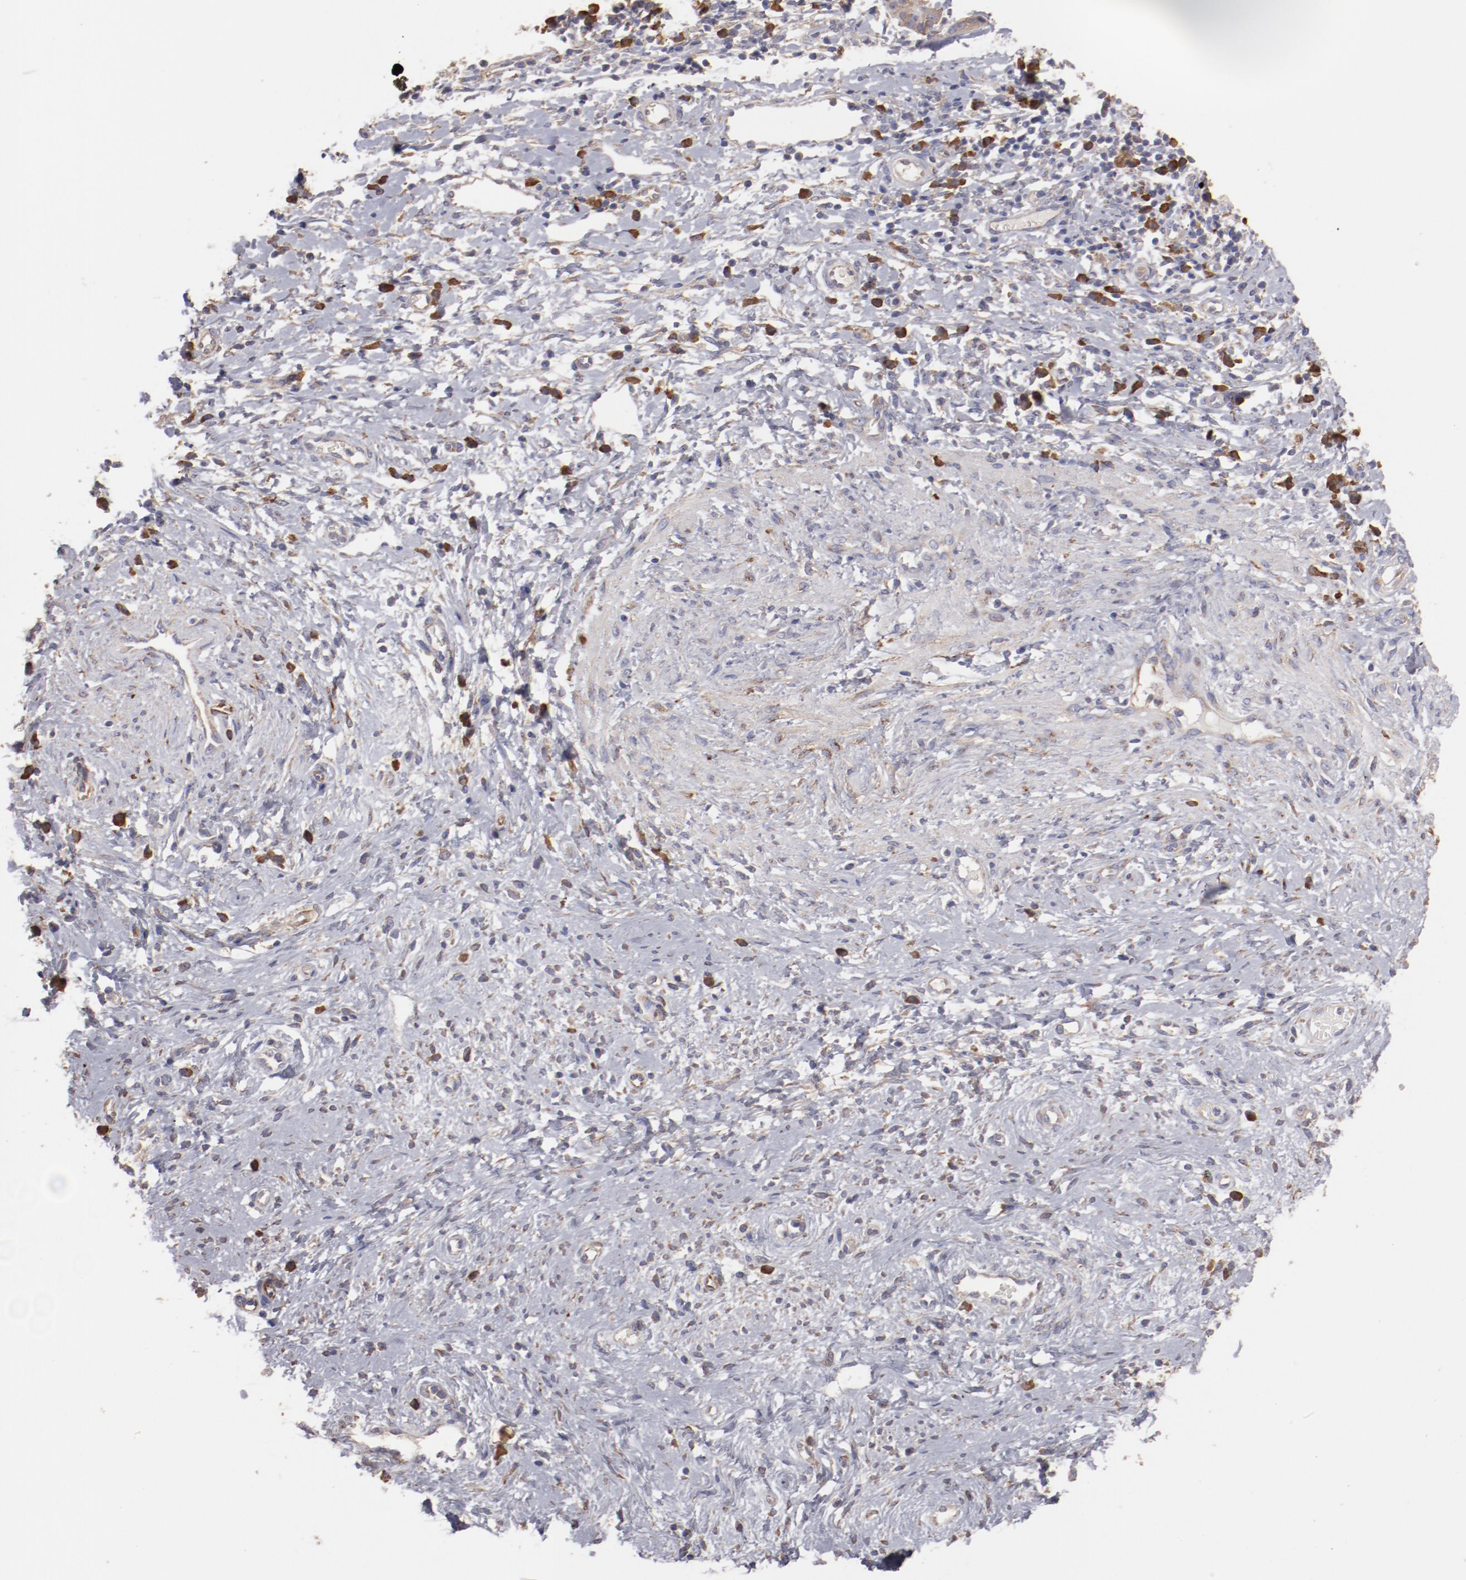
{"staining": {"intensity": "moderate", "quantity": "25%-75%", "location": "cytoplasmic/membranous"}, "tissue": "cervical cancer", "cell_type": "Tumor cells", "image_type": "cancer", "snomed": [{"axis": "morphology", "description": "Normal tissue, NOS"}, {"axis": "morphology", "description": "Squamous cell carcinoma, NOS"}, {"axis": "topography", "description": "Cervix"}], "caption": "A brown stain labels moderate cytoplasmic/membranous staining of a protein in squamous cell carcinoma (cervical) tumor cells.", "gene": "ENTPD5", "patient": {"sex": "female", "age": 39}}